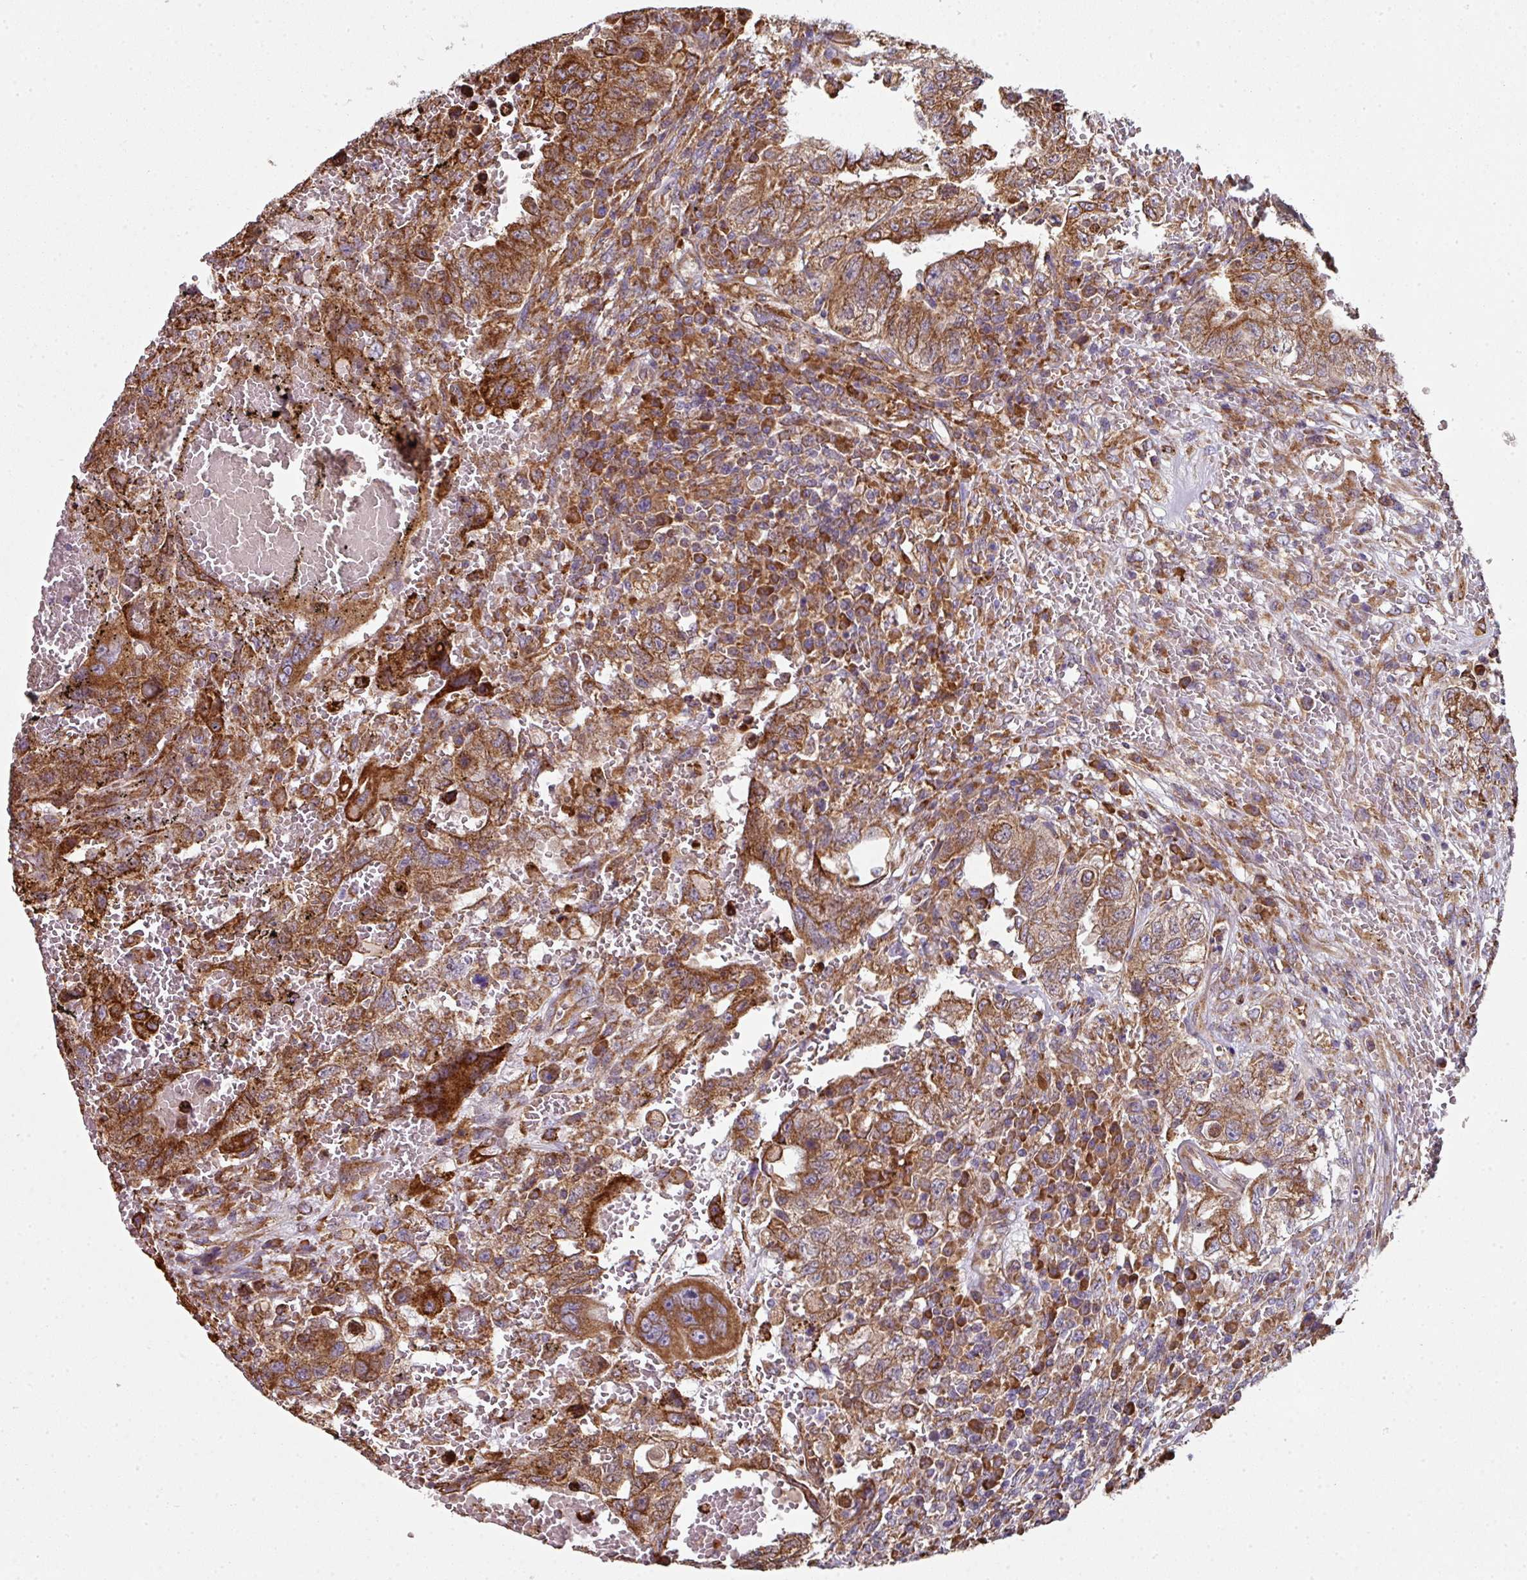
{"staining": {"intensity": "strong", "quantity": ">75%", "location": "cytoplasmic/membranous"}, "tissue": "testis cancer", "cell_type": "Tumor cells", "image_type": "cancer", "snomed": [{"axis": "morphology", "description": "Carcinoma, Embryonal, NOS"}, {"axis": "topography", "description": "Testis"}], "caption": "Approximately >75% of tumor cells in testis cancer reveal strong cytoplasmic/membranous protein expression as visualized by brown immunohistochemical staining.", "gene": "FAT4", "patient": {"sex": "male", "age": 26}}